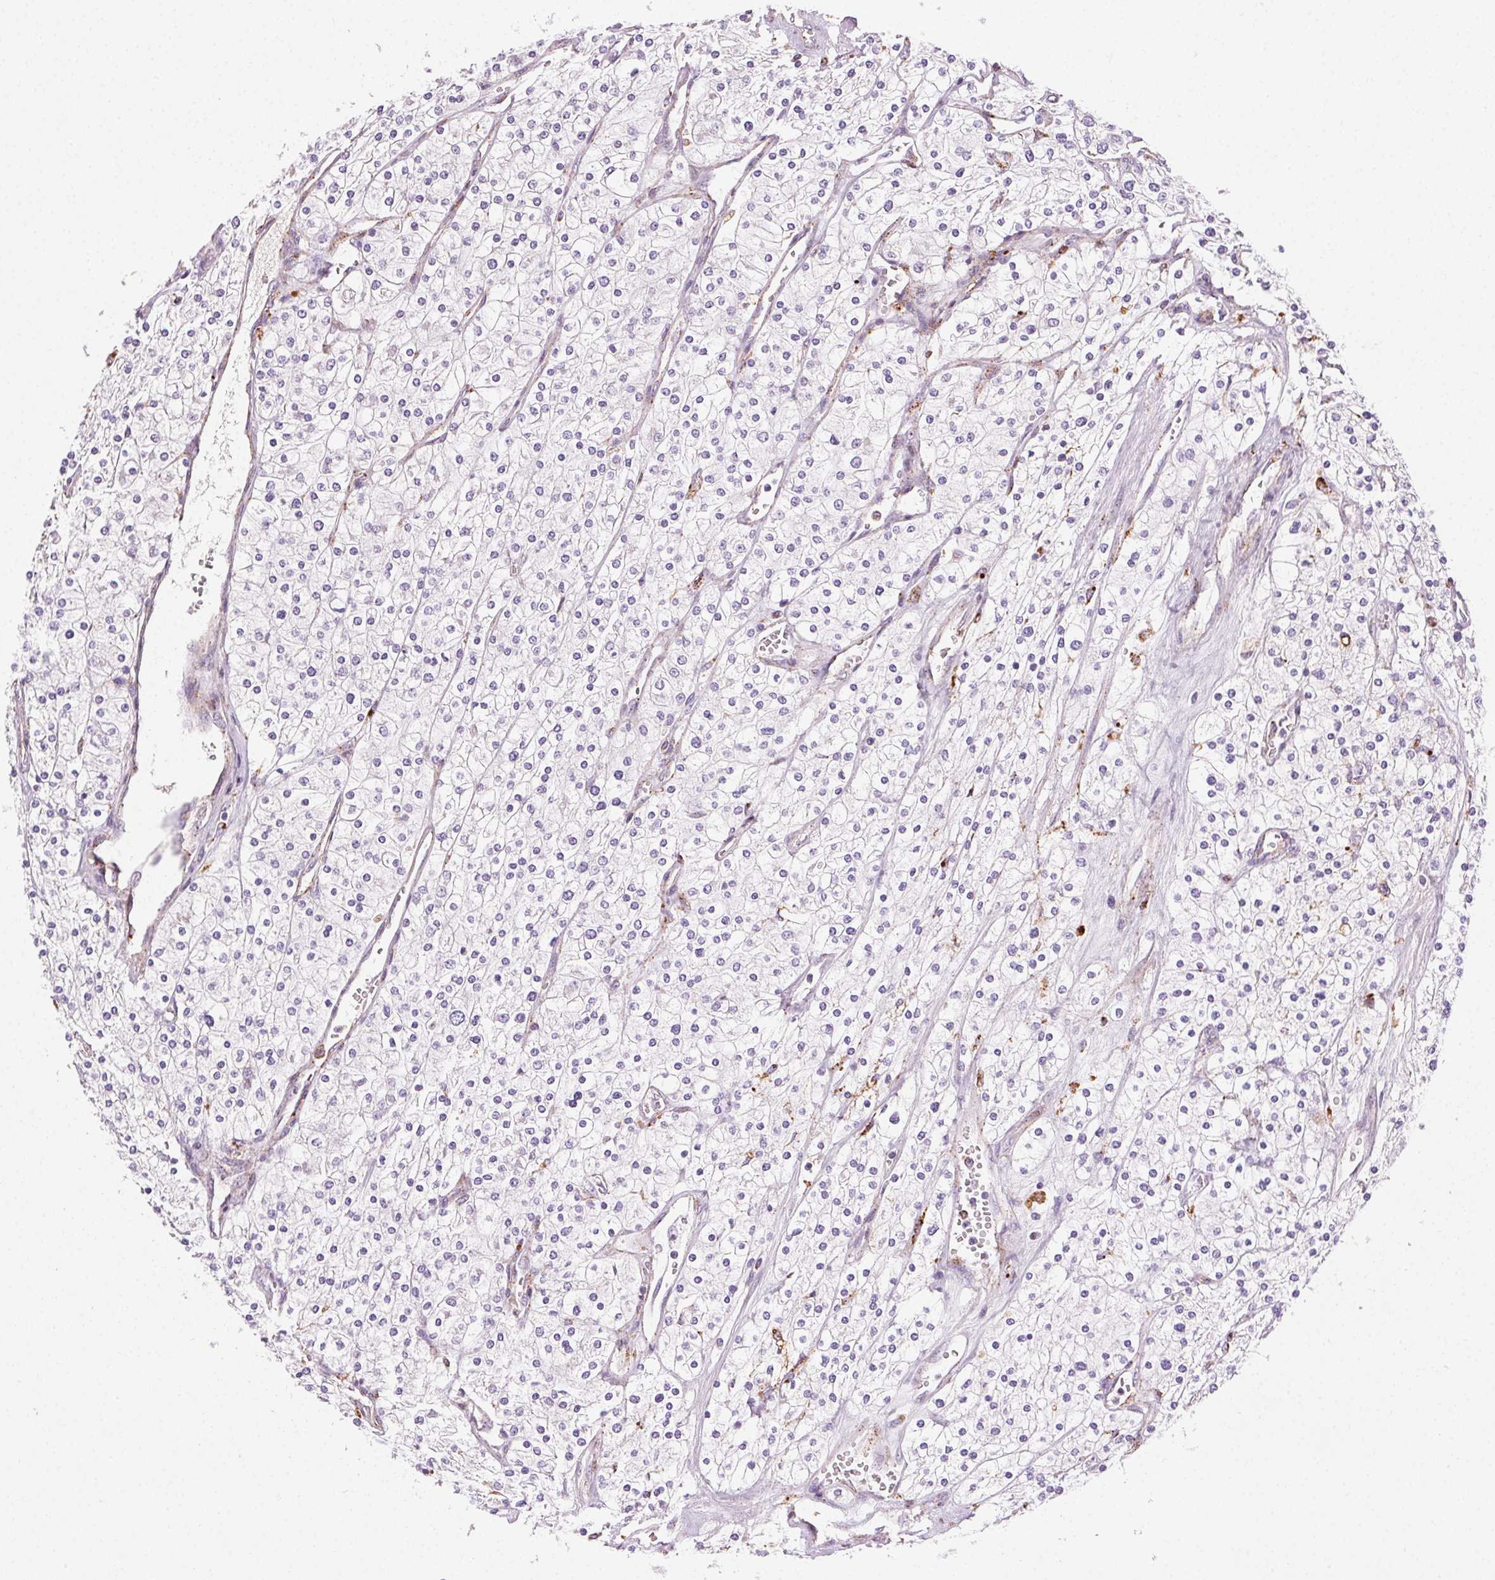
{"staining": {"intensity": "negative", "quantity": "none", "location": "none"}, "tissue": "renal cancer", "cell_type": "Tumor cells", "image_type": "cancer", "snomed": [{"axis": "morphology", "description": "Adenocarcinoma, NOS"}, {"axis": "topography", "description": "Kidney"}], "caption": "Renal cancer was stained to show a protein in brown. There is no significant expression in tumor cells. The staining was performed using DAB (3,3'-diaminobenzidine) to visualize the protein expression in brown, while the nuclei were stained in blue with hematoxylin (Magnification: 20x).", "gene": "SCPEP1", "patient": {"sex": "male", "age": 80}}